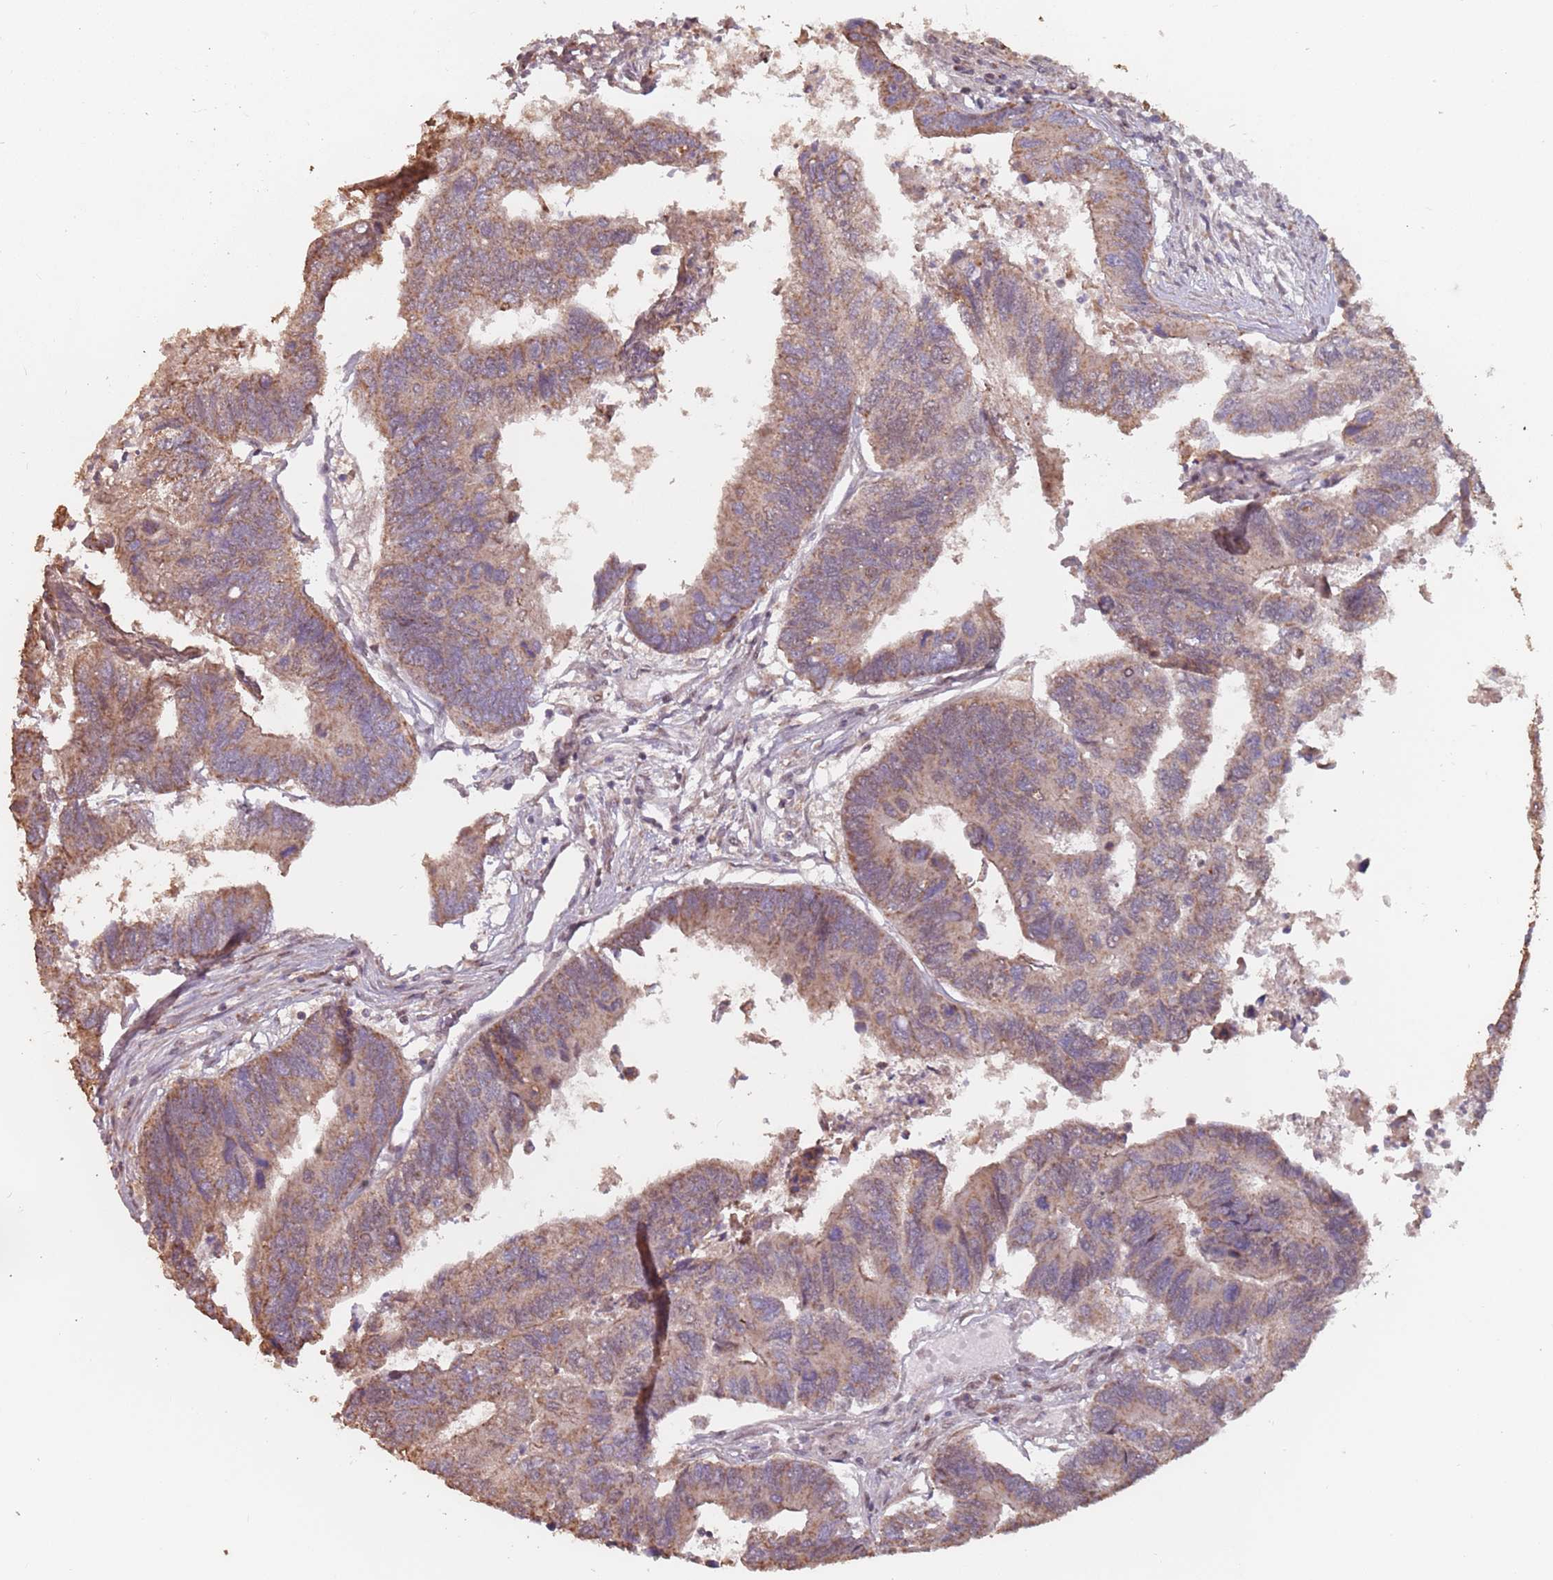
{"staining": {"intensity": "moderate", "quantity": ">75%", "location": "cytoplasmic/membranous"}, "tissue": "colorectal cancer", "cell_type": "Tumor cells", "image_type": "cancer", "snomed": [{"axis": "morphology", "description": "Adenocarcinoma, NOS"}, {"axis": "topography", "description": "Colon"}], "caption": "High-magnification brightfield microscopy of colorectal cancer stained with DAB (3,3'-diaminobenzidine) (brown) and counterstained with hematoxylin (blue). tumor cells exhibit moderate cytoplasmic/membranous staining is identified in approximately>75% of cells.", "gene": "VPS52", "patient": {"sex": "female", "age": 67}}